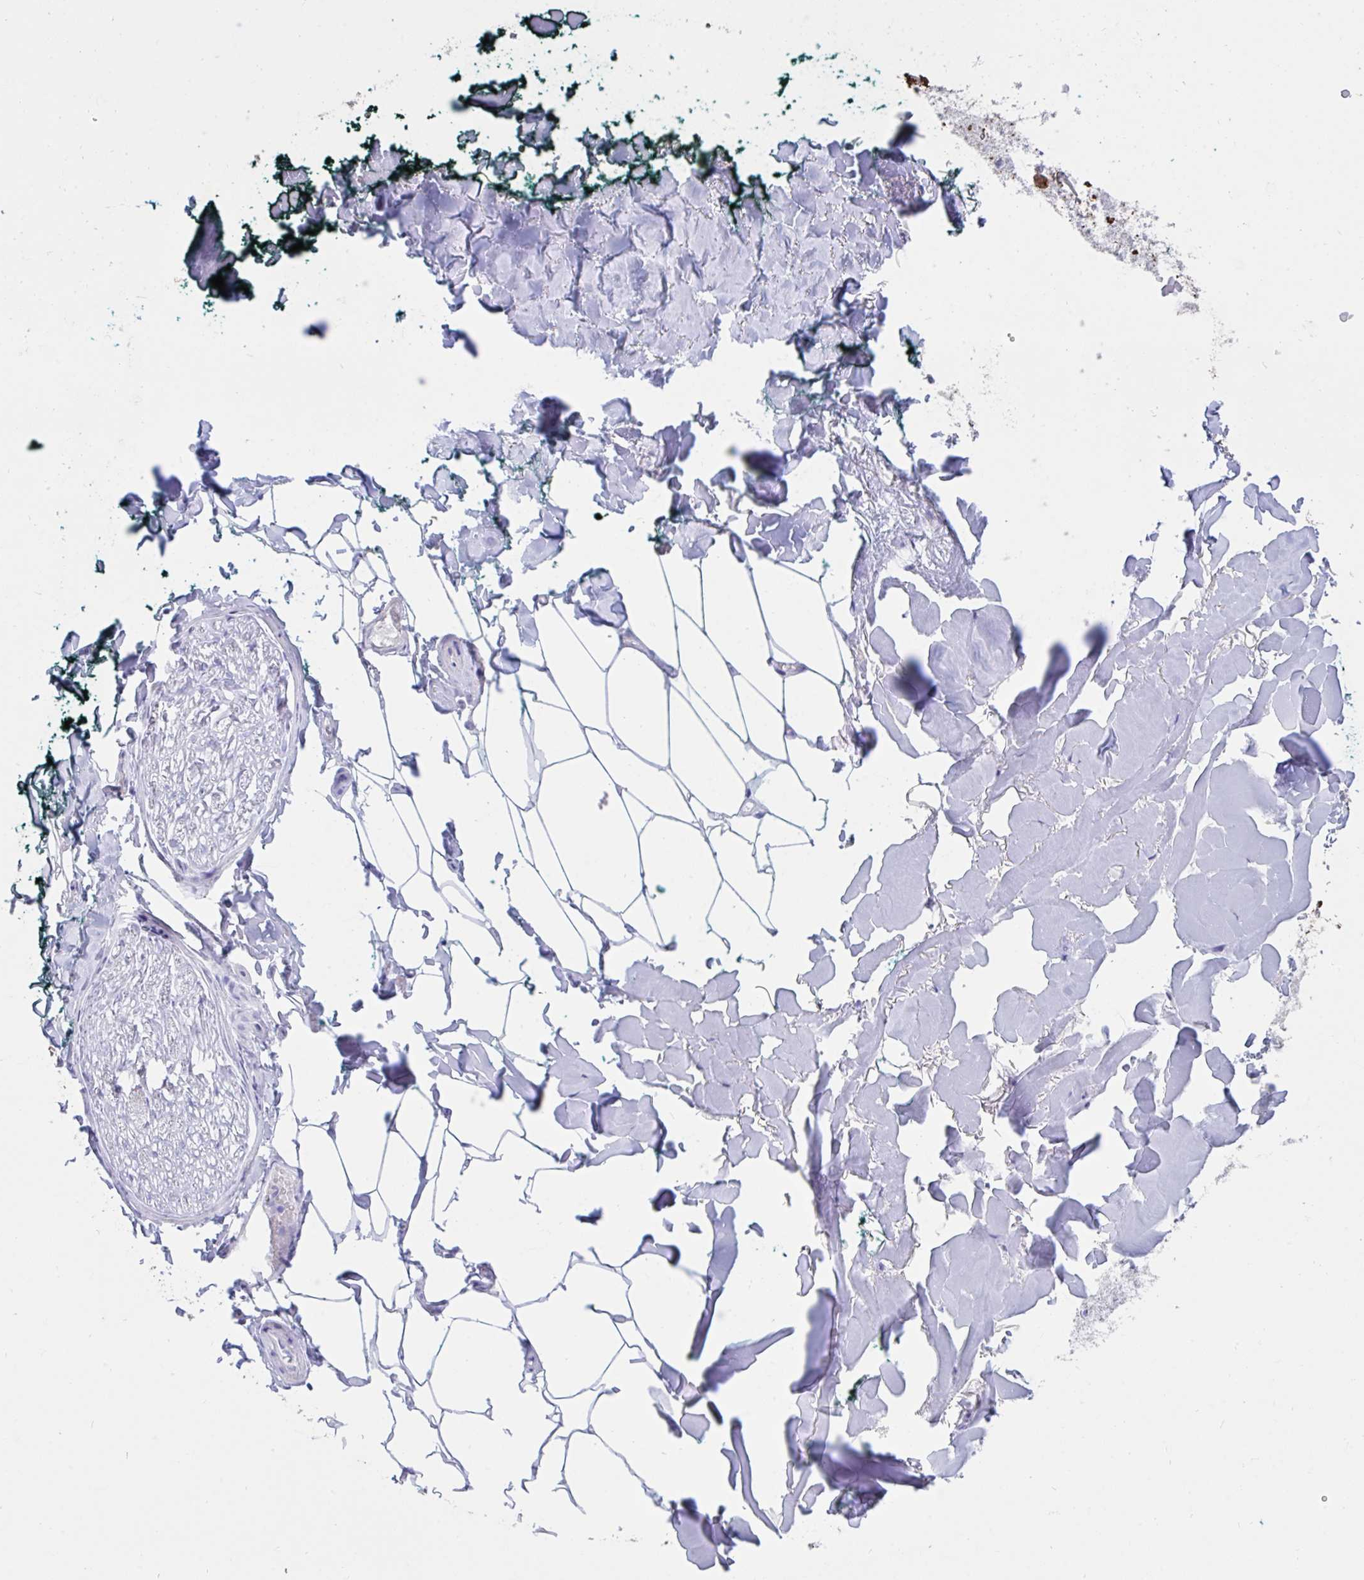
{"staining": {"intensity": "negative", "quantity": "none", "location": "none"}, "tissue": "adipose tissue", "cell_type": "Adipocytes", "image_type": "normal", "snomed": [{"axis": "morphology", "description": "Normal tissue, NOS"}, {"axis": "topography", "description": "Skin"}, {"axis": "topography", "description": "Peripheral nerve tissue"}], "caption": "Immunohistochemistry (IHC) of benign adipose tissue exhibits no expression in adipocytes.", "gene": "TNNC1", "patient": {"sex": "female", "age": 45}}